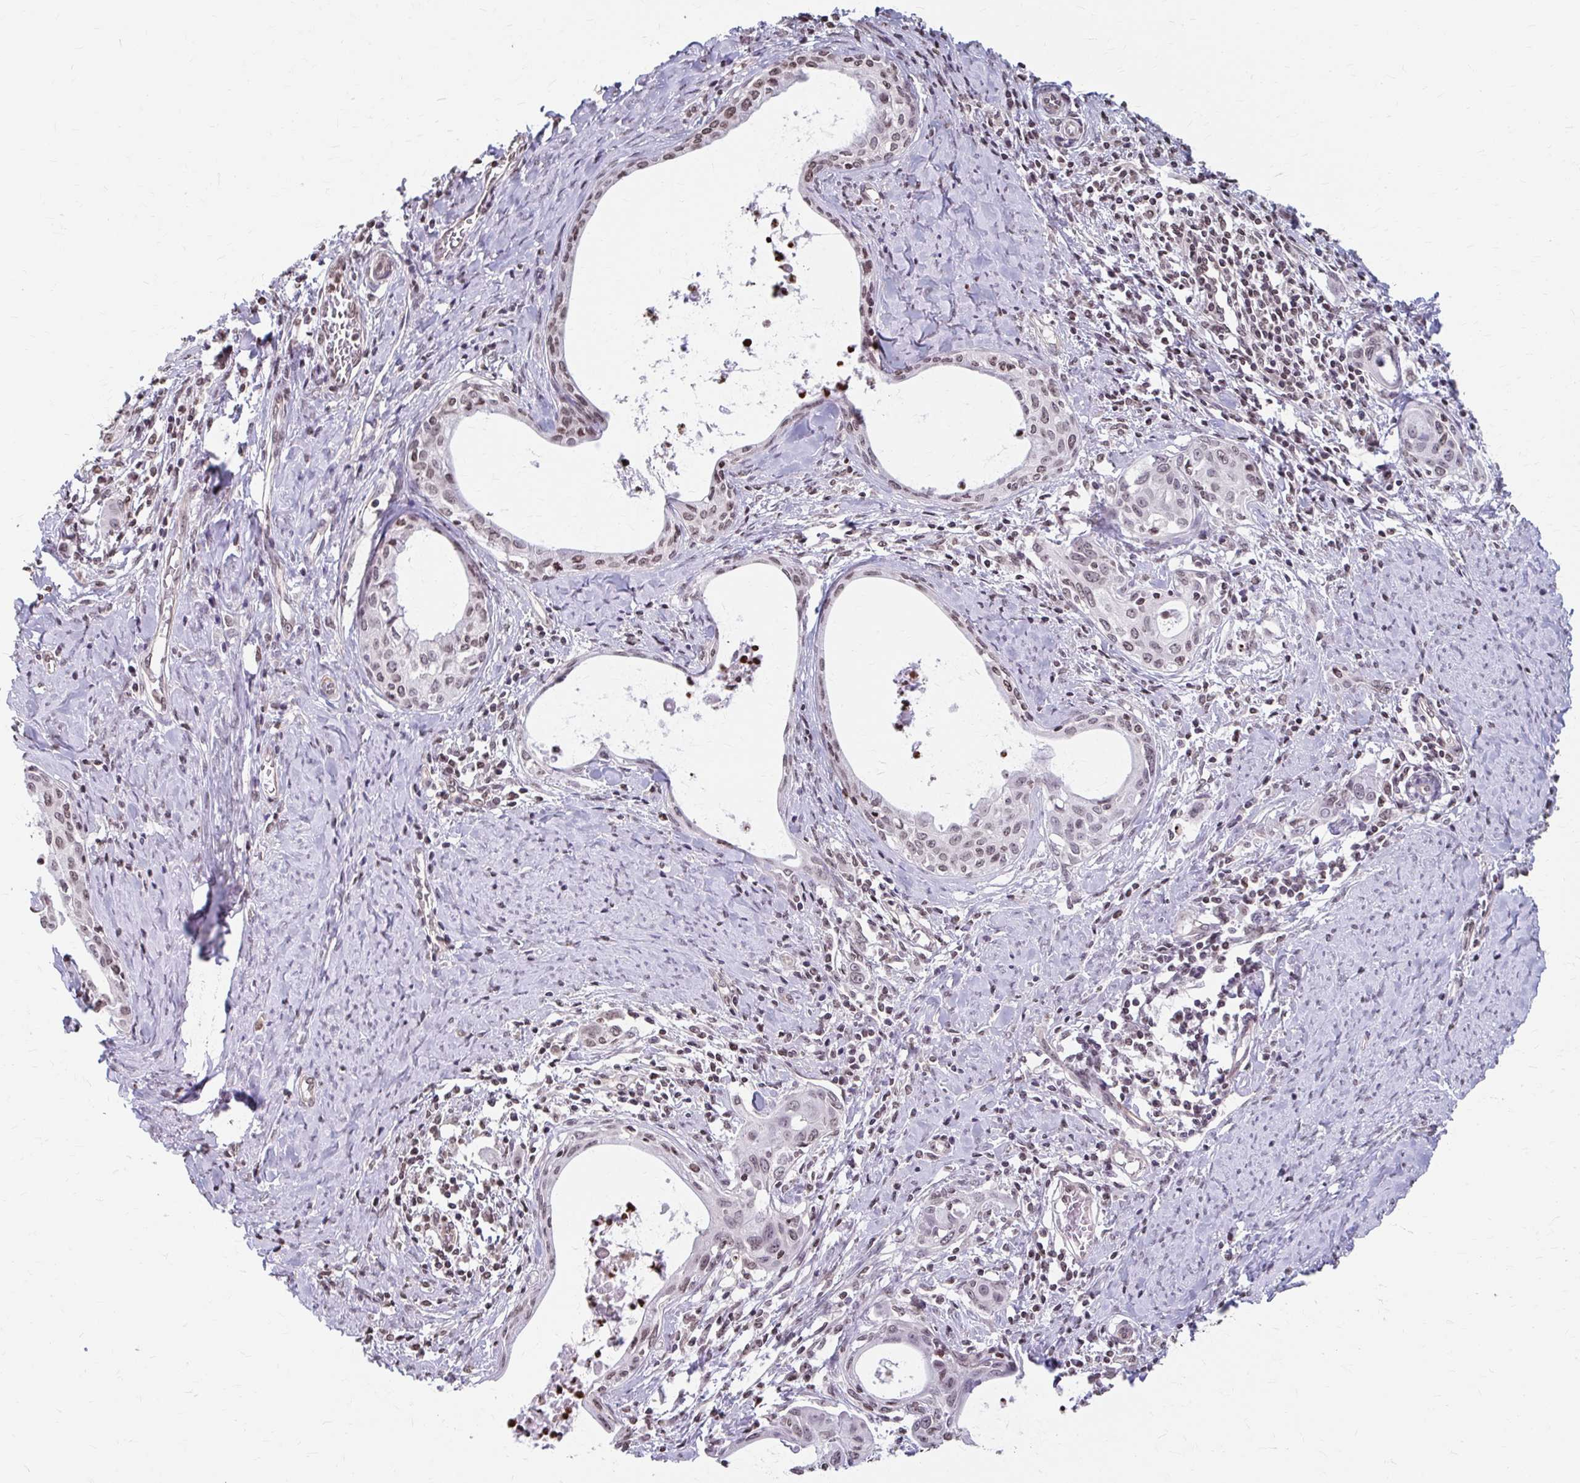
{"staining": {"intensity": "moderate", "quantity": "25%-75%", "location": "nuclear"}, "tissue": "cervical cancer", "cell_type": "Tumor cells", "image_type": "cancer", "snomed": [{"axis": "morphology", "description": "Squamous cell carcinoma, NOS"}, {"axis": "morphology", "description": "Adenocarcinoma, NOS"}, {"axis": "topography", "description": "Cervix"}], "caption": "Immunohistochemical staining of human adenocarcinoma (cervical) shows moderate nuclear protein staining in approximately 25%-75% of tumor cells. Using DAB (3,3'-diaminobenzidine) (brown) and hematoxylin (blue) stains, captured at high magnification using brightfield microscopy.", "gene": "ORC3", "patient": {"sex": "female", "age": 52}}